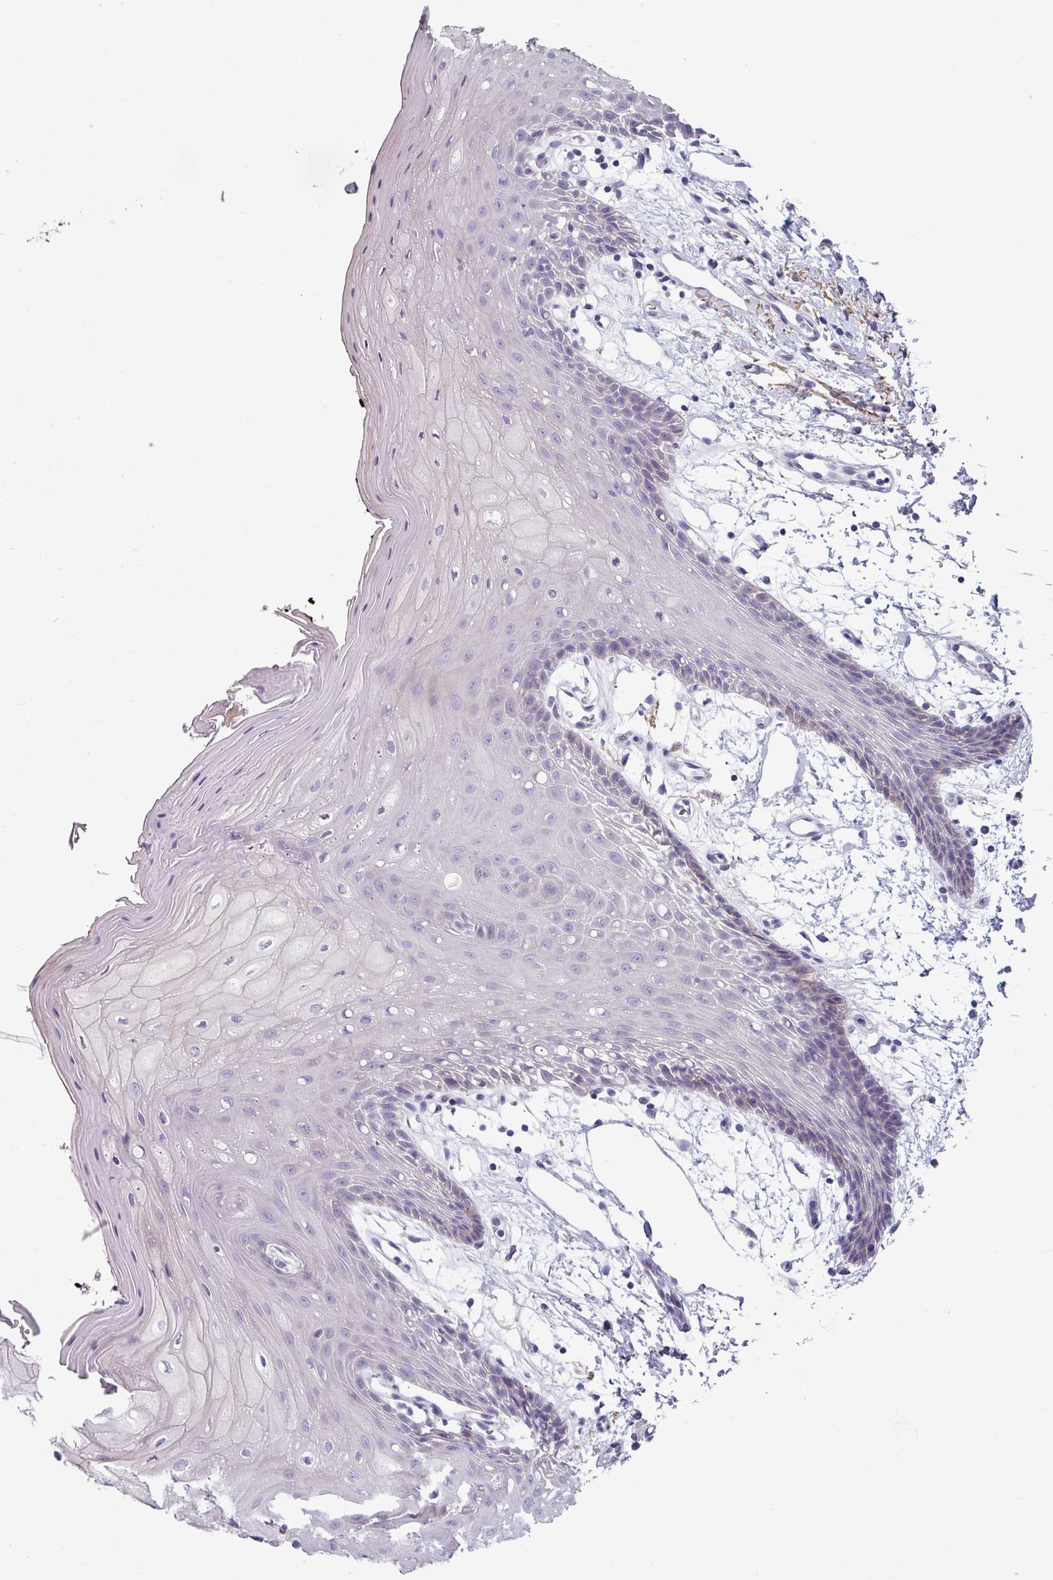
{"staining": {"intensity": "negative", "quantity": "none", "location": "none"}, "tissue": "oral mucosa", "cell_type": "Squamous epithelial cells", "image_type": "normal", "snomed": [{"axis": "morphology", "description": "Normal tissue, NOS"}, {"axis": "topography", "description": "Oral tissue"}, {"axis": "topography", "description": "Tounge, NOS"}], "caption": "The image exhibits no staining of squamous epithelial cells in unremarkable oral mucosa. (Brightfield microscopy of DAB IHC at high magnification).", "gene": "TMEM132A", "patient": {"sex": "female", "age": 59}}